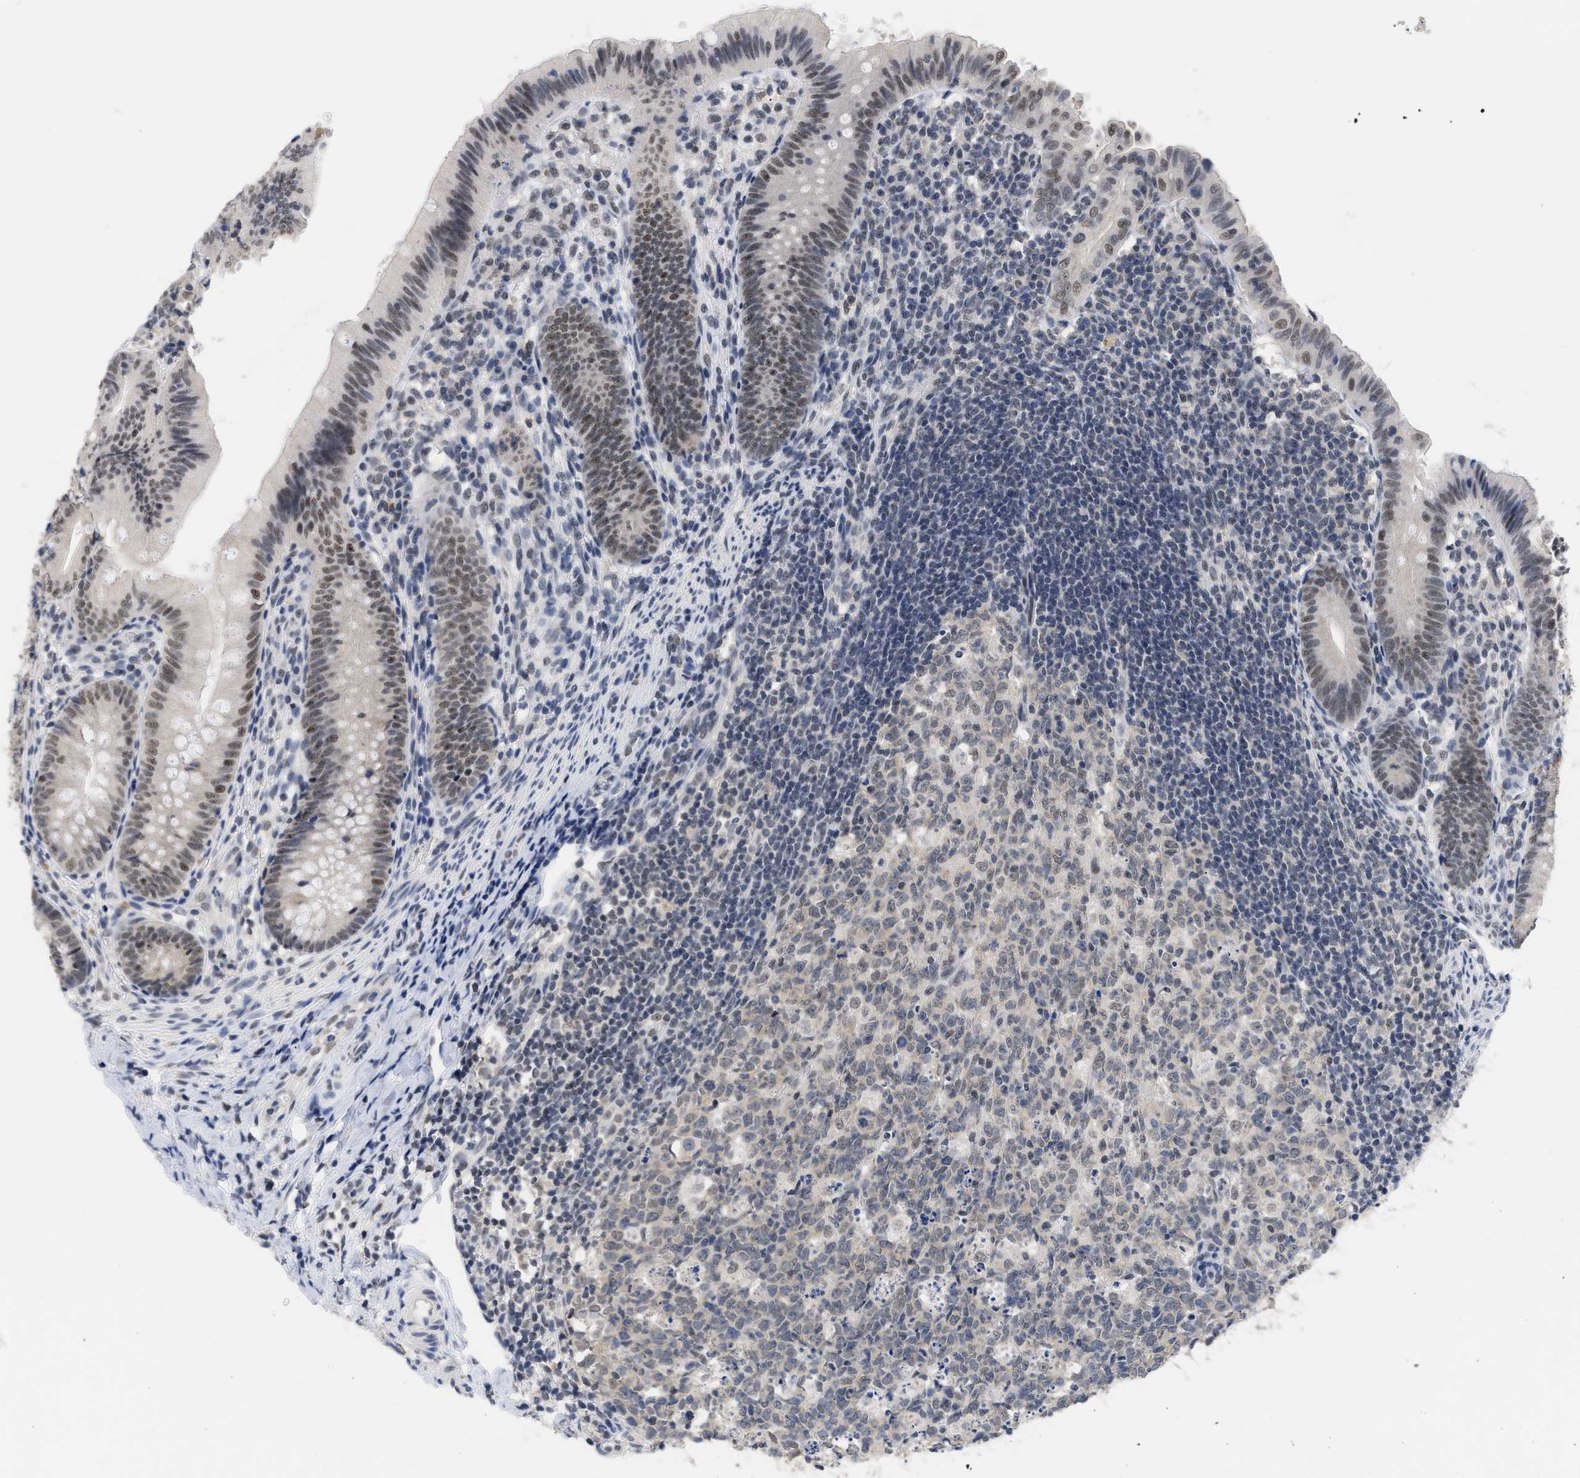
{"staining": {"intensity": "moderate", "quantity": ">75%", "location": "nuclear"}, "tissue": "appendix", "cell_type": "Glandular cells", "image_type": "normal", "snomed": [{"axis": "morphology", "description": "Normal tissue, NOS"}, {"axis": "topography", "description": "Appendix"}], "caption": "Brown immunohistochemical staining in benign appendix shows moderate nuclear staining in approximately >75% of glandular cells.", "gene": "GGNBP2", "patient": {"sex": "male", "age": 1}}